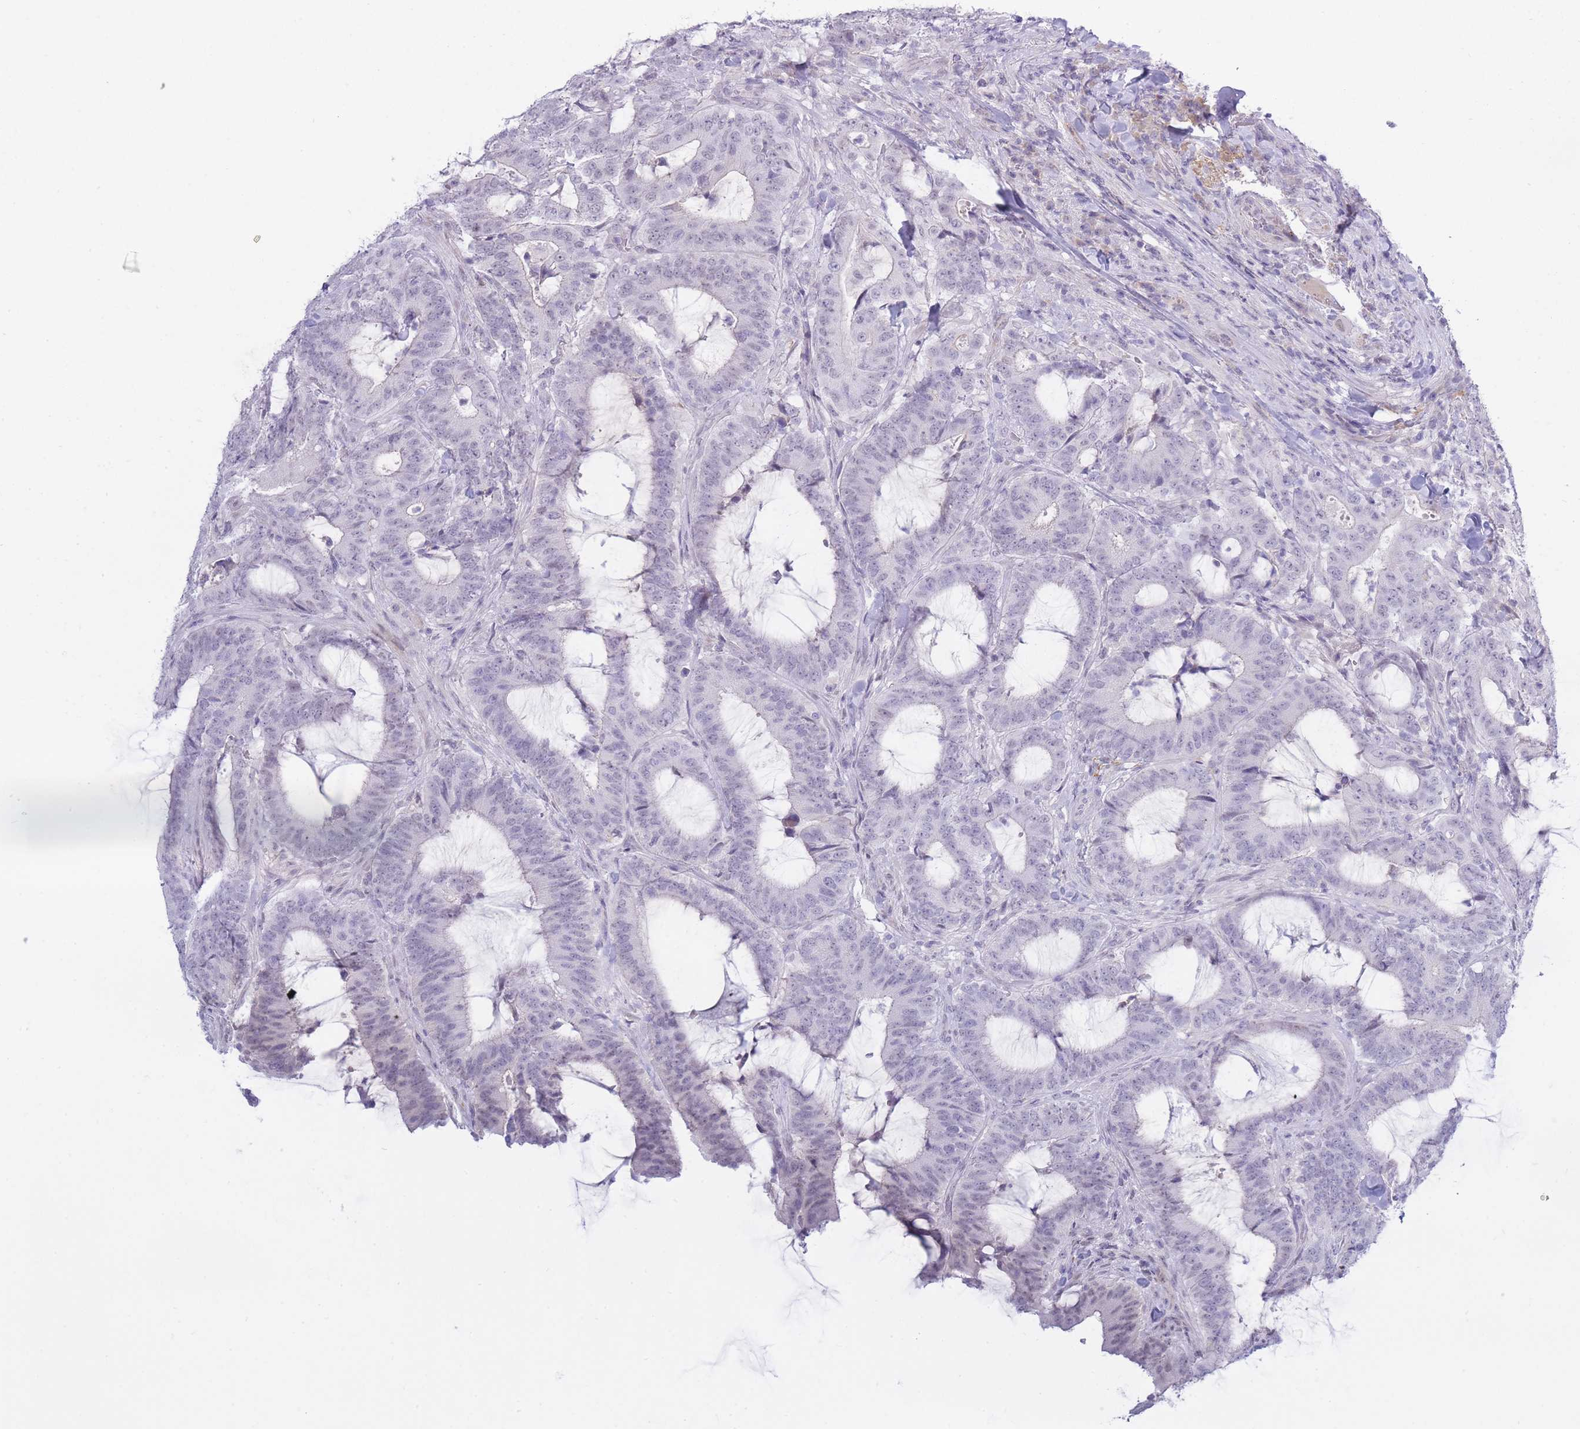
{"staining": {"intensity": "negative", "quantity": "none", "location": "none"}, "tissue": "colorectal cancer", "cell_type": "Tumor cells", "image_type": "cancer", "snomed": [{"axis": "morphology", "description": "Adenocarcinoma, NOS"}, {"axis": "topography", "description": "Colon"}], "caption": "Immunohistochemical staining of colorectal cancer demonstrates no significant positivity in tumor cells.", "gene": "PRR23B", "patient": {"sex": "female", "age": 43}}